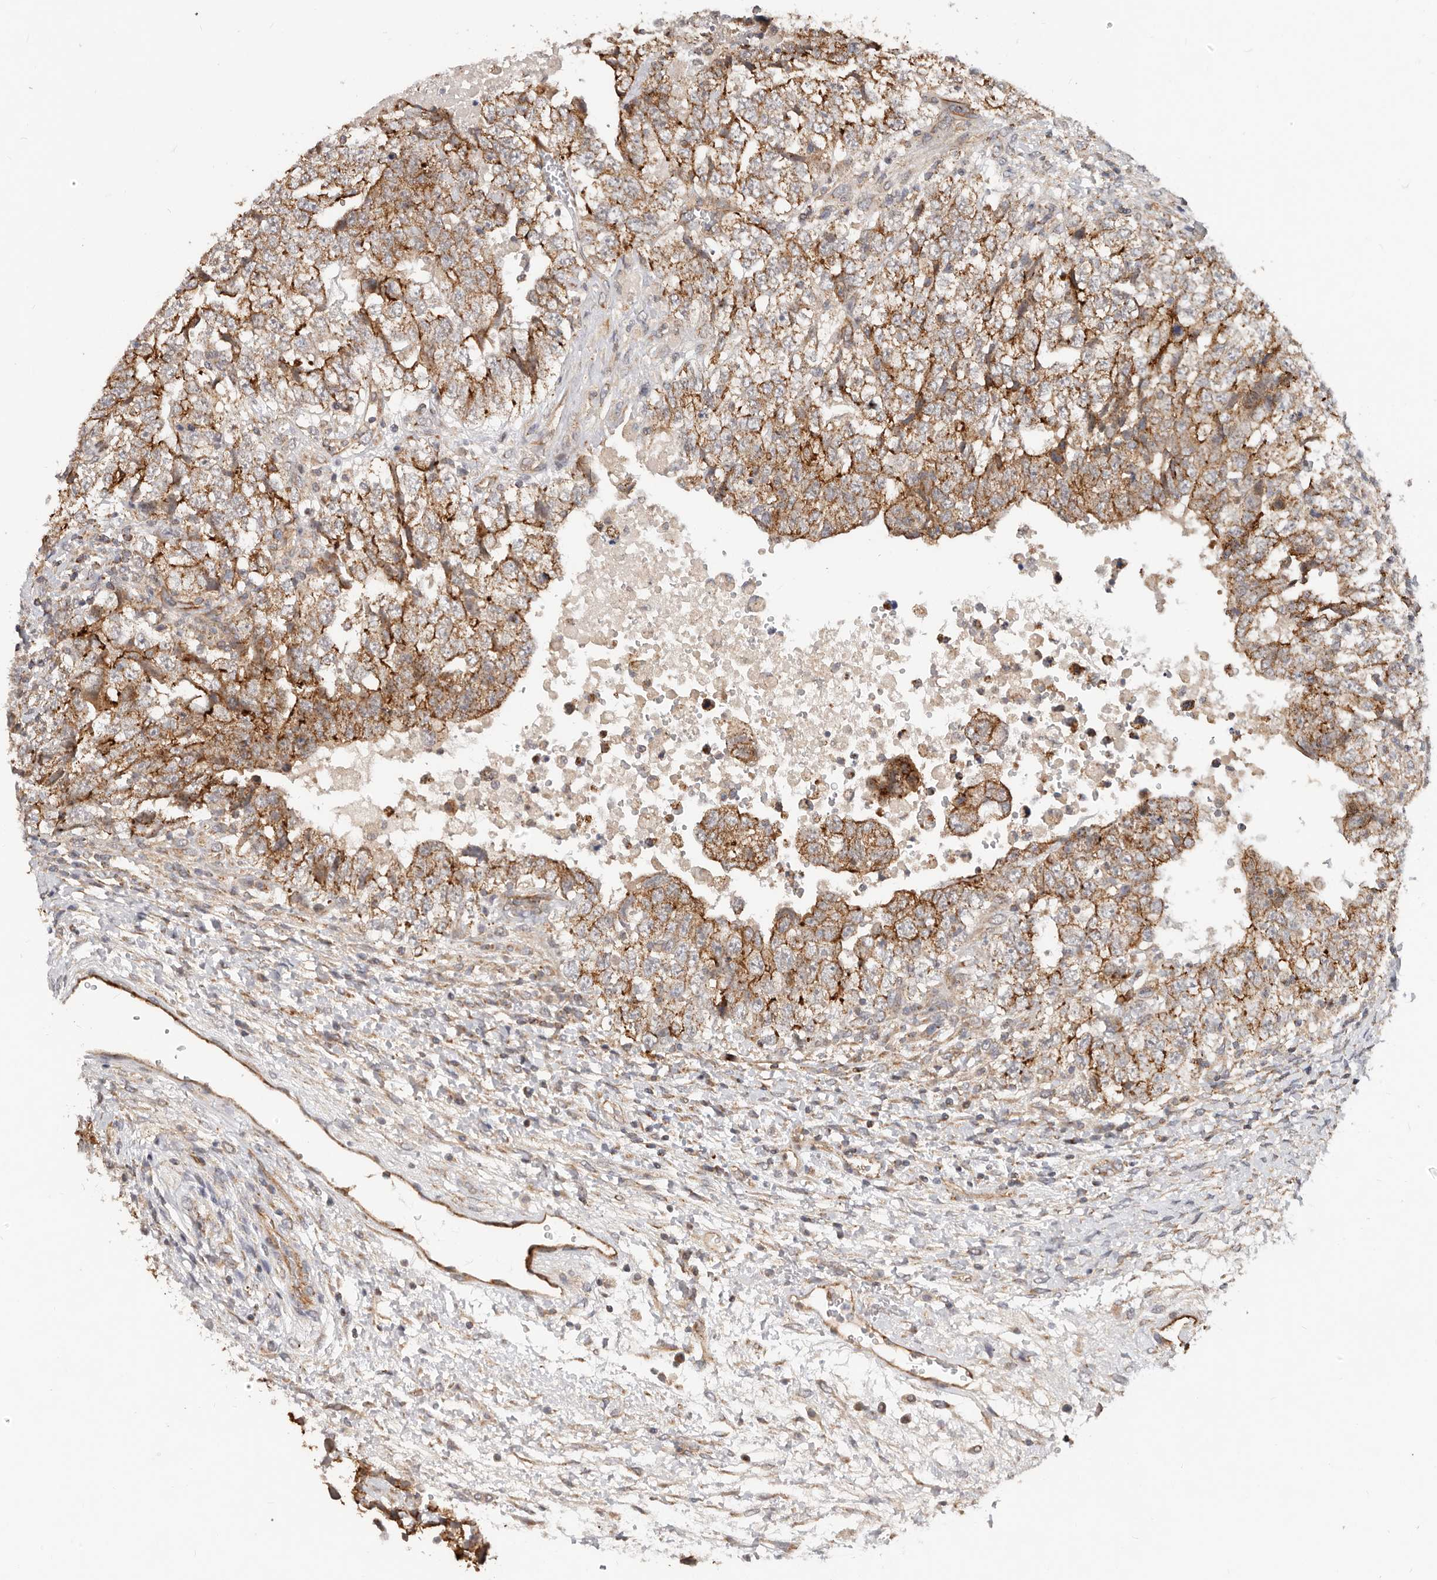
{"staining": {"intensity": "moderate", "quantity": ">75%", "location": "cytoplasmic/membranous"}, "tissue": "testis cancer", "cell_type": "Tumor cells", "image_type": "cancer", "snomed": [{"axis": "morphology", "description": "Carcinoma, Embryonal, NOS"}, {"axis": "topography", "description": "Testis"}], "caption": "IHC image of human testis cancer (embryonal carcinoma) stained for a protein (brown), which shows medium levels of moderate cytoplasmic/membranous expression in approximately >75% of tumor cells.", "gene": "USP49", "patient": {"sex": "male", "age": 37}}